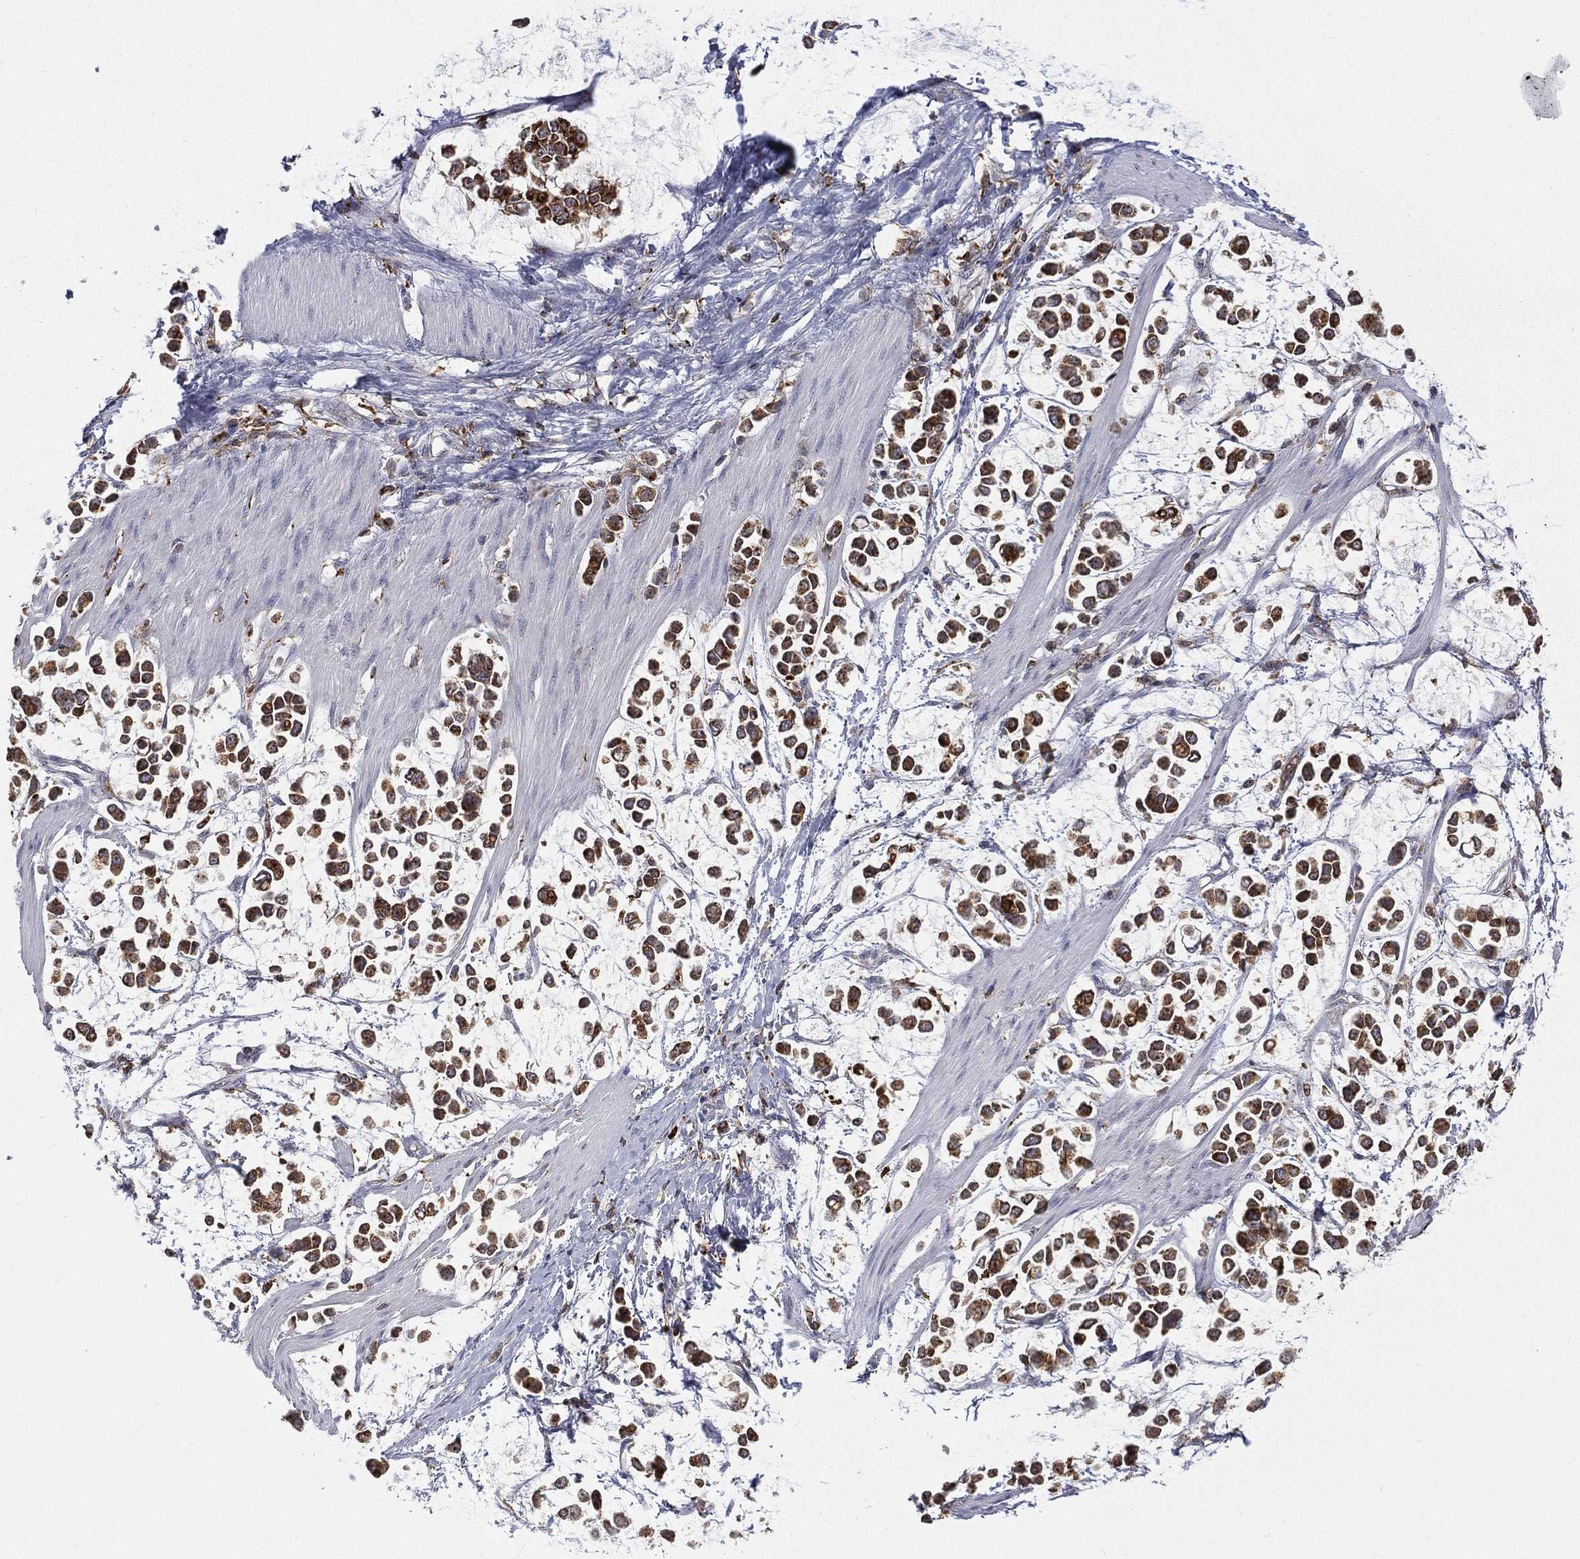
{"staining": {"intensity": "strong", "quantity": ">75%", "location": "cytoplasmic/membranous"}, "tissue": "stomach cancer", "cell_type": "Tumor cells", "image_type": "cancer", "snomed": [{"axis": "morphology", "description": "Adenocarcinoma, NOS"}, {"axis": "topography", "description": "Stomach"}], "caption": "An image of human adenocarcinoma (stomach) stained for a protein demonstrates strong cytoplasmic/membranous brown staining in tumor cells.", "gene": "RIN3", "patient": {"sex": "male", "age": 82}}